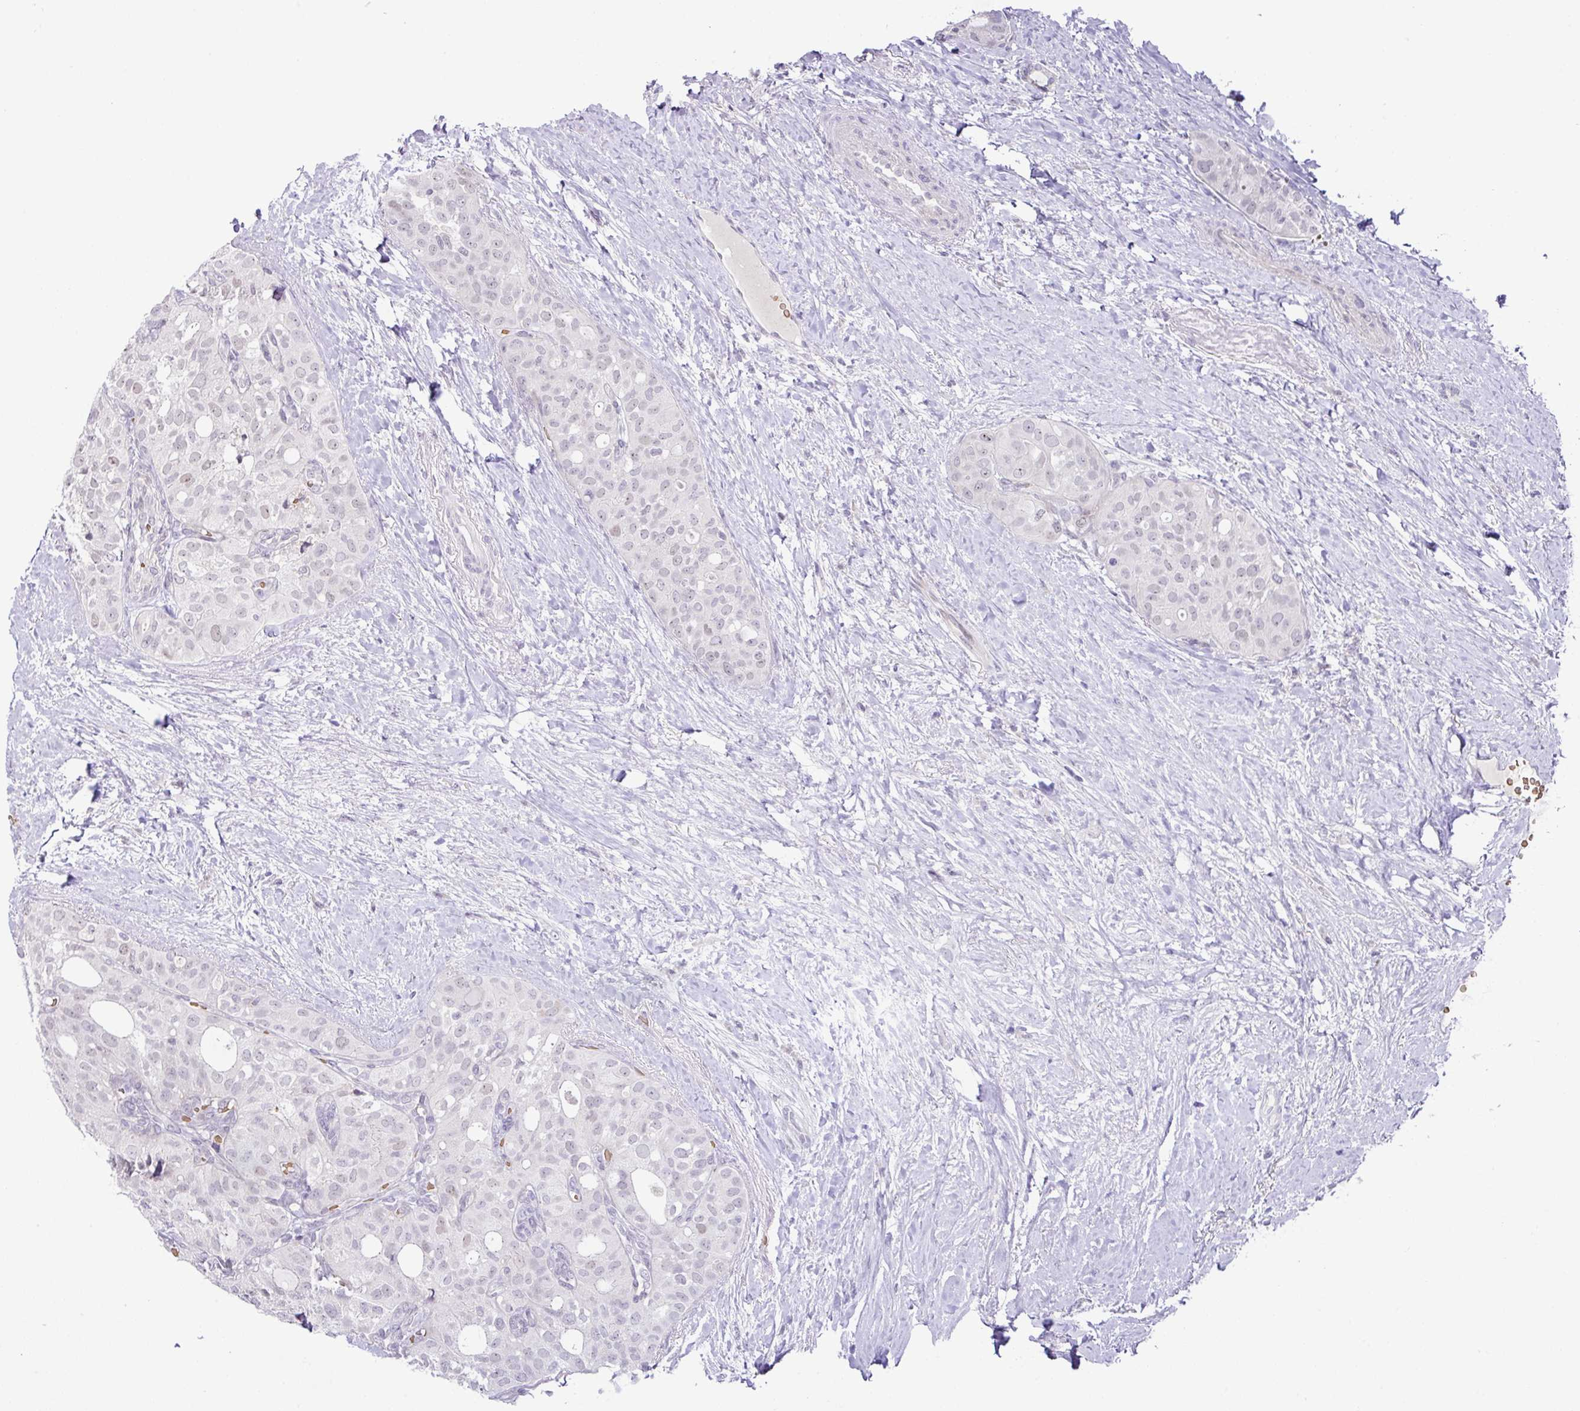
{"staining": {"intensity": "negative", "quantity": "none", "location": "none"}, "tissue": "thyroid cancer", "cell_type": "Tumor cells", "image_type": "cancer", "snomed": [{"axis": "morphology", "description": "Follicular adenoma carcinoma, NOS"}, {"axis": "topography", "description": "Thyroid gland"}], "caption": "Tumor cells show no significant protein positivity in thyroid cancer. (DAB immunohistochemistry visualized using brightfield microscopy, high magnification).", "gene": "PARP2", "patient": {"sex": "male", "age": 75}}